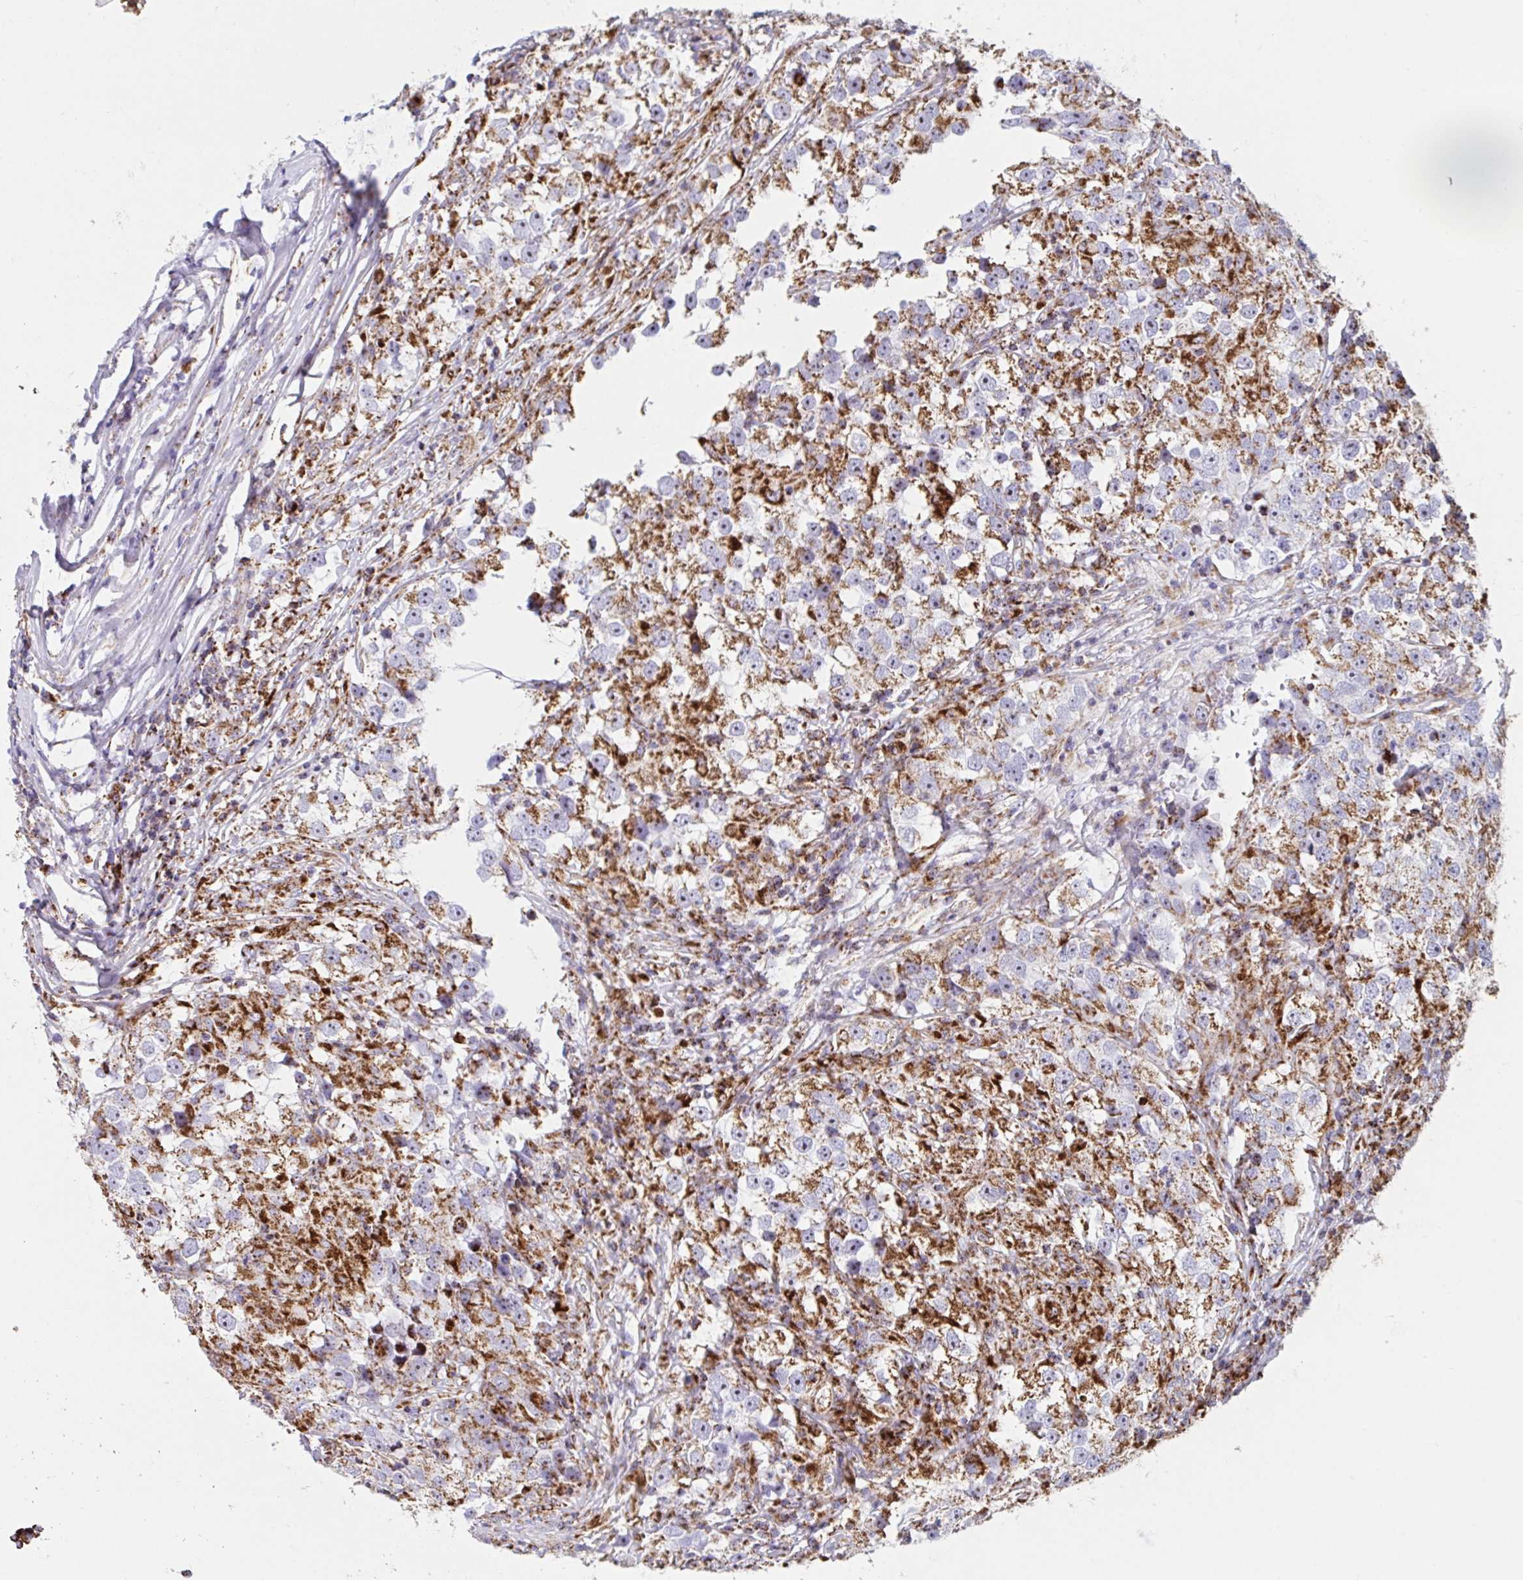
{"staining": {"intensity": "moderate", "quantity": "25%-75%", "location": "cytoplasmic/membranous"}, "tissue": "testis cancer", "cell_type": "Tumor cells", "image_type": "cancer", "snomed": [{"axis": "morphology", "description": "Seminoma, NOS"}, {"axis": "topography", "description": "Testis"}], "caption": "Seminoma (testis) stained with DAB (3,3'-diaminobenzidine) immunohistochemistry exhibits medium levels of moderate cytoplasmic/membranous expression in about 25%-75% of tumor cells. The protein is stained brown, and the nuclei are stained in blue (DAB (3,3'-diaminobenzidine) IHC with brightfield microscopy, high magnification).", "gene": "ATP5MJ", "patient": {"sex": "male", "age": 46}}